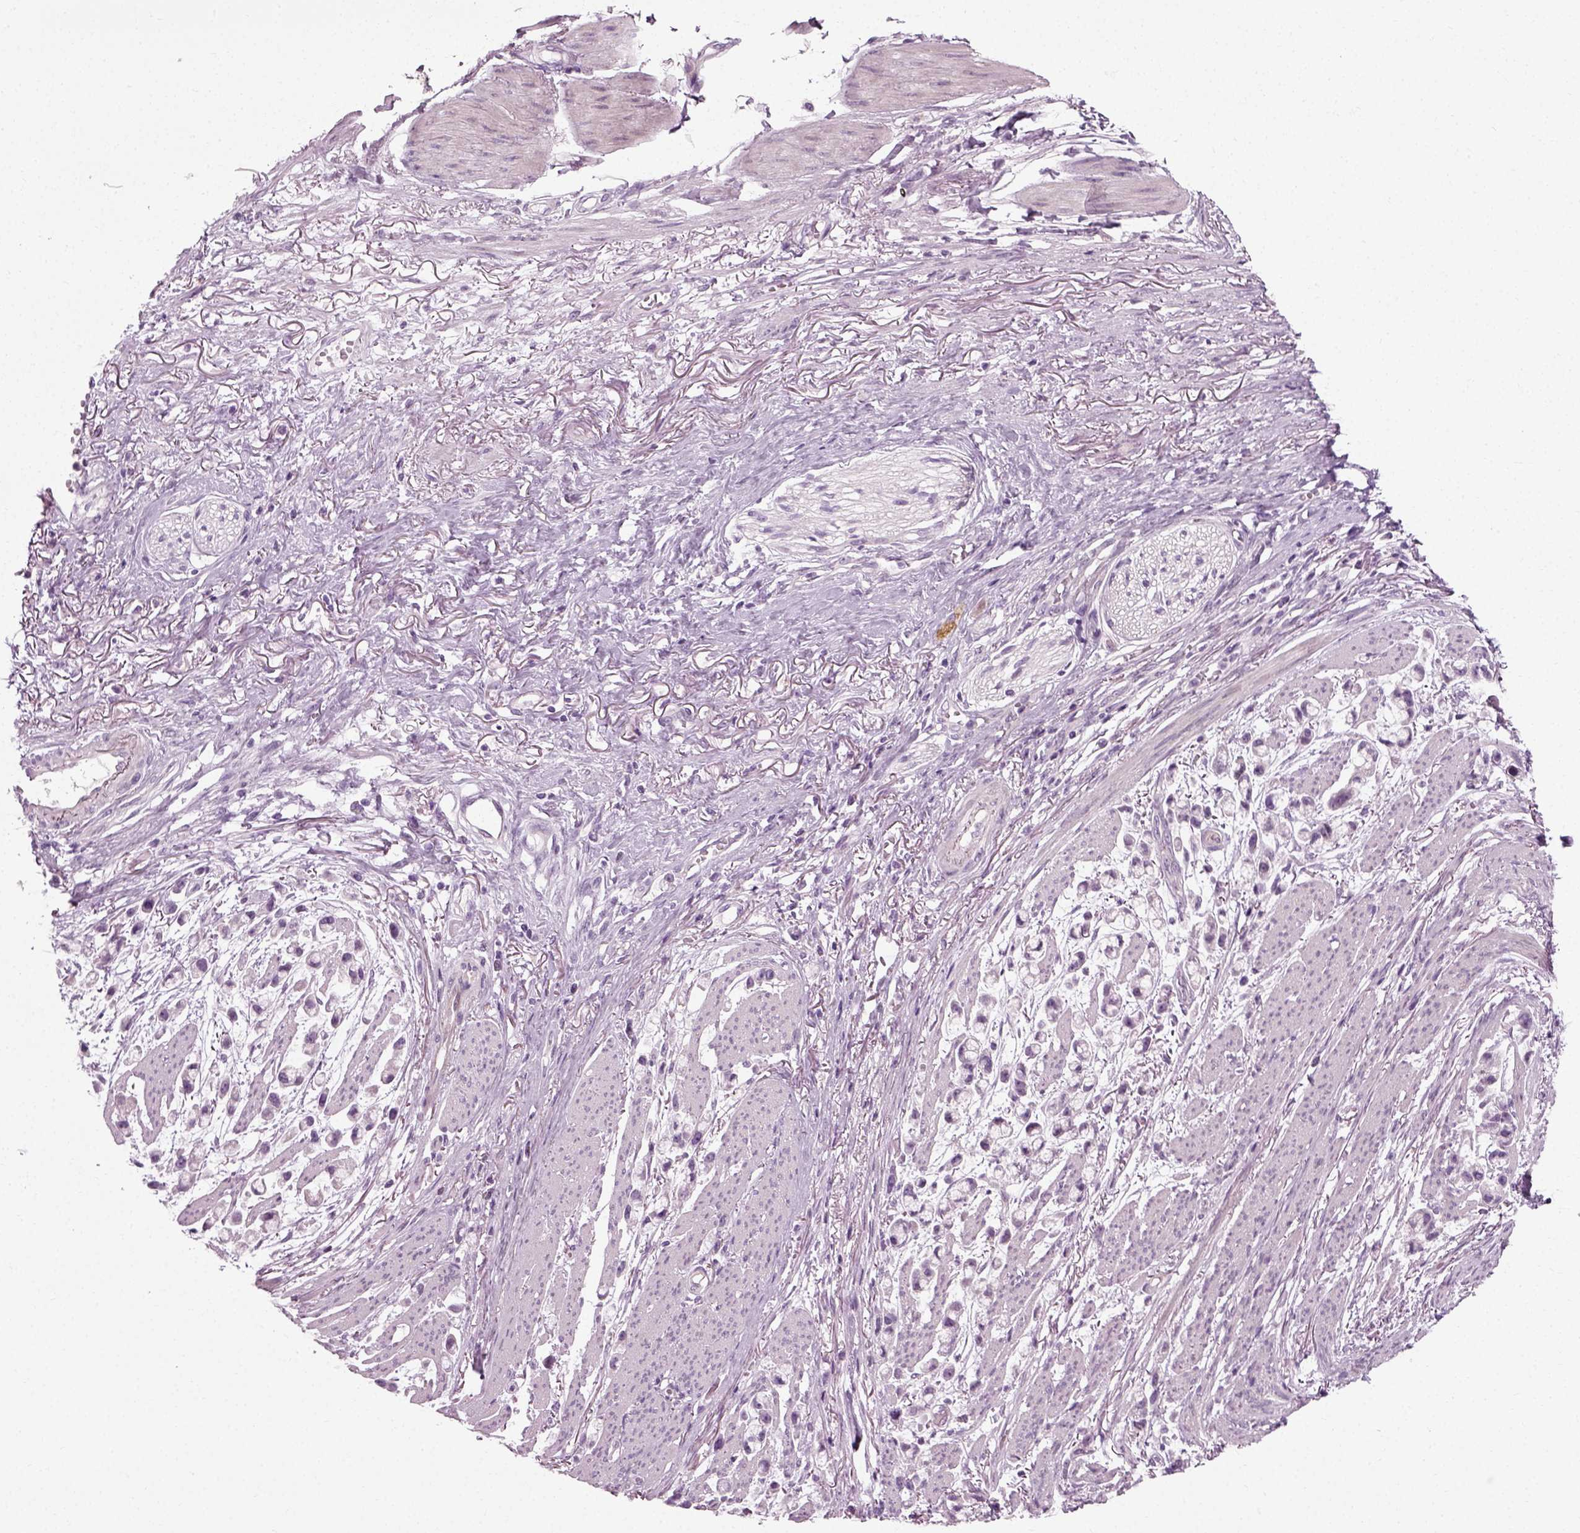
{"staining": {"intensity": "negative", "quantity": "none", "location": "none"}, "tissue": "stomach cancer", "cell_type": "Tumor cells", "image_type": "cancer", "snomed": [{"axis": "morphology", "description": "Adenocarcinoma, NOS"}, {"axis": "topography", "description": "Stomach"}], "caption": "IHC of stomach adenocarcinoma demonstrates no staining in tumor cells.", "gene": "SCG5", "patient": {"sex": "female", "age": 81}}